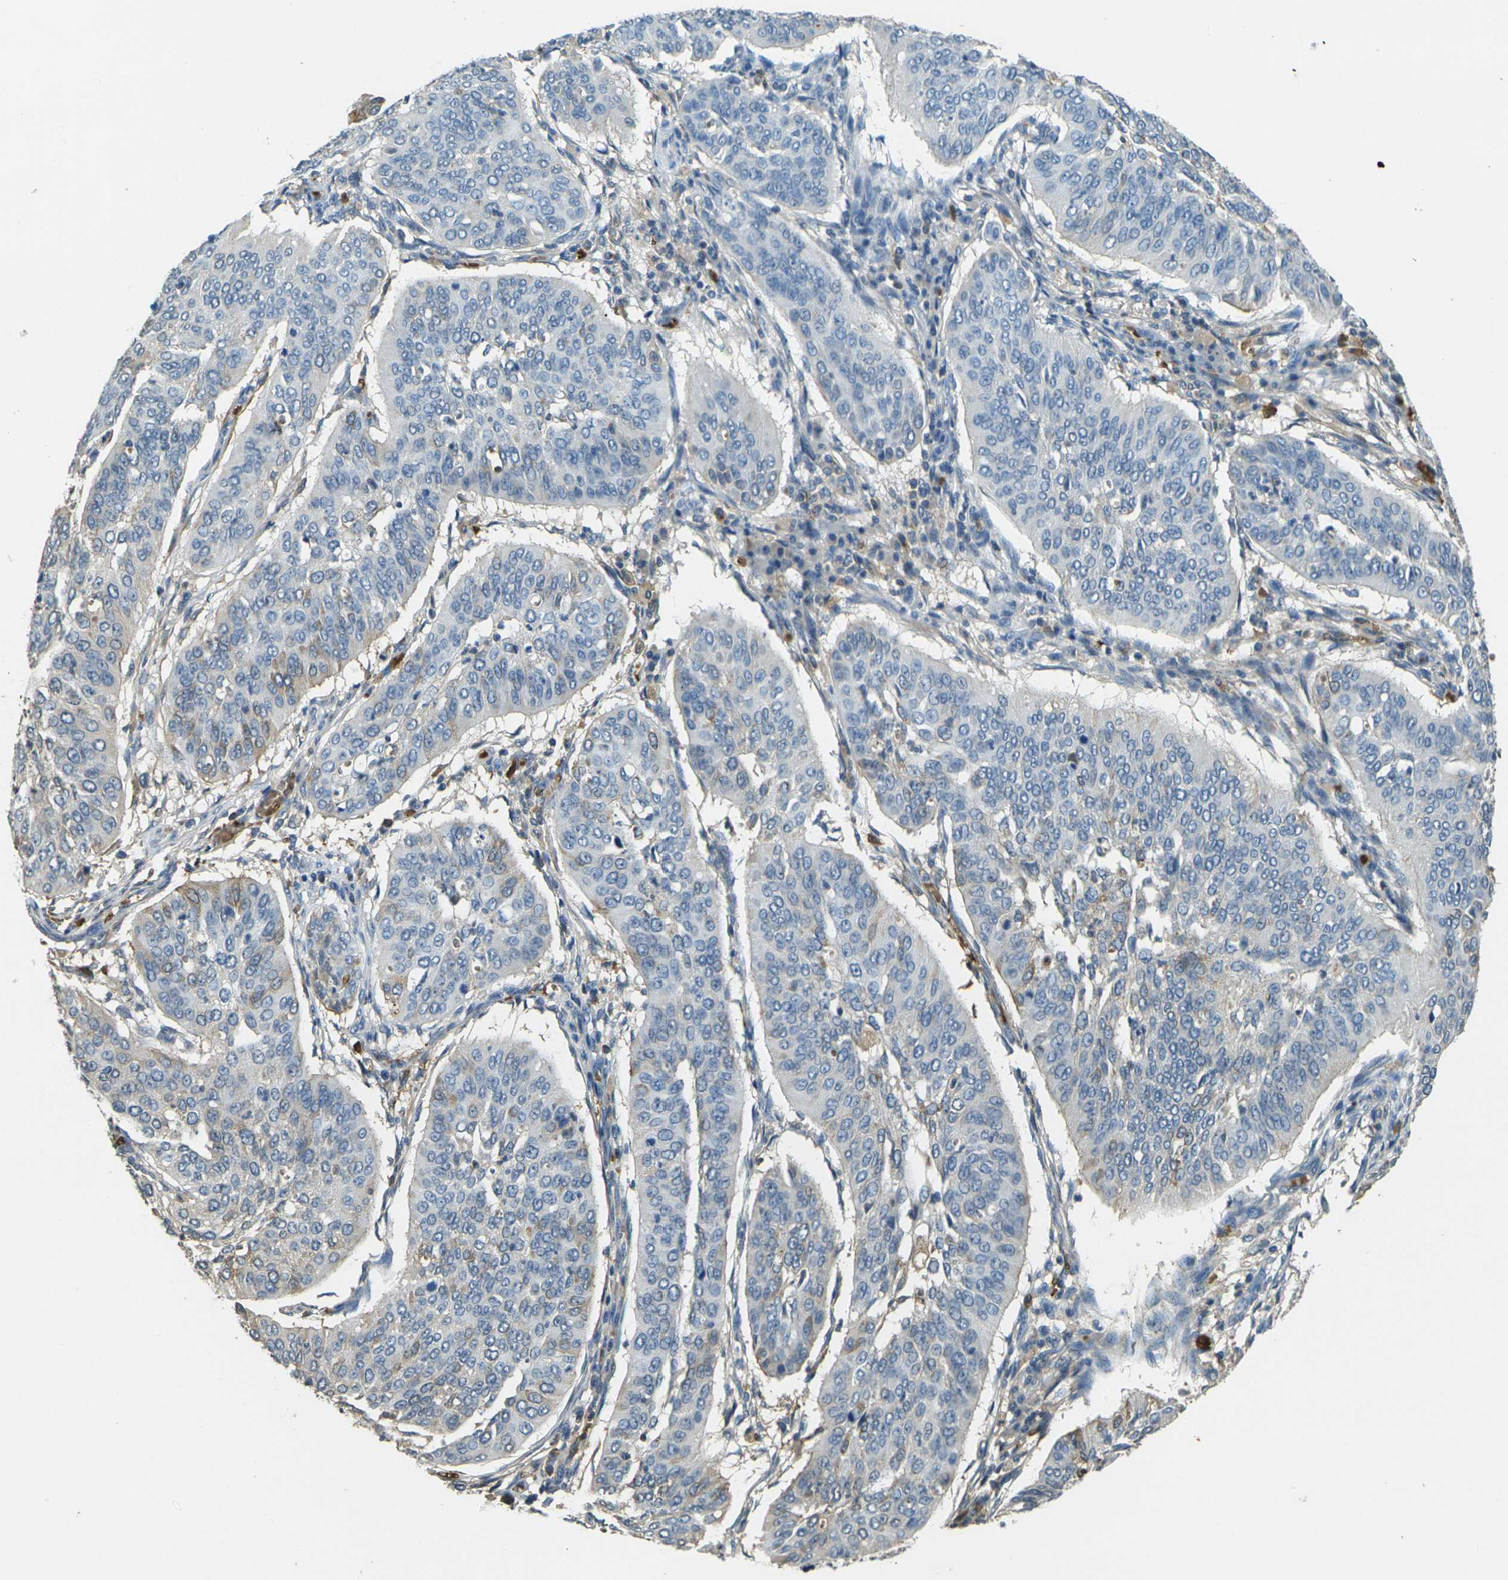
{"staining": {"intensity": "negative", "quantity": "none", "location": "none"}, "tissue": "cervical cancer", "cell_type": "Tumor cells", "image_type": "cancer", "snomed": [{"axis": "morphology", "description": "Normal tissue, NOS"}, {"axis": "morphology", "description": "Squamous cell carcinoma, NOS"}, {"axis": "topography", "description": "Cervix"}], "caption": "Immunohistochemistry histopathology image of human cervical squamous cell carcinoma stained for a protein (brown), which reveals no expression in tumor cells.", "gene": "HBB", "patient": {"sex": "female", "age": 39}}